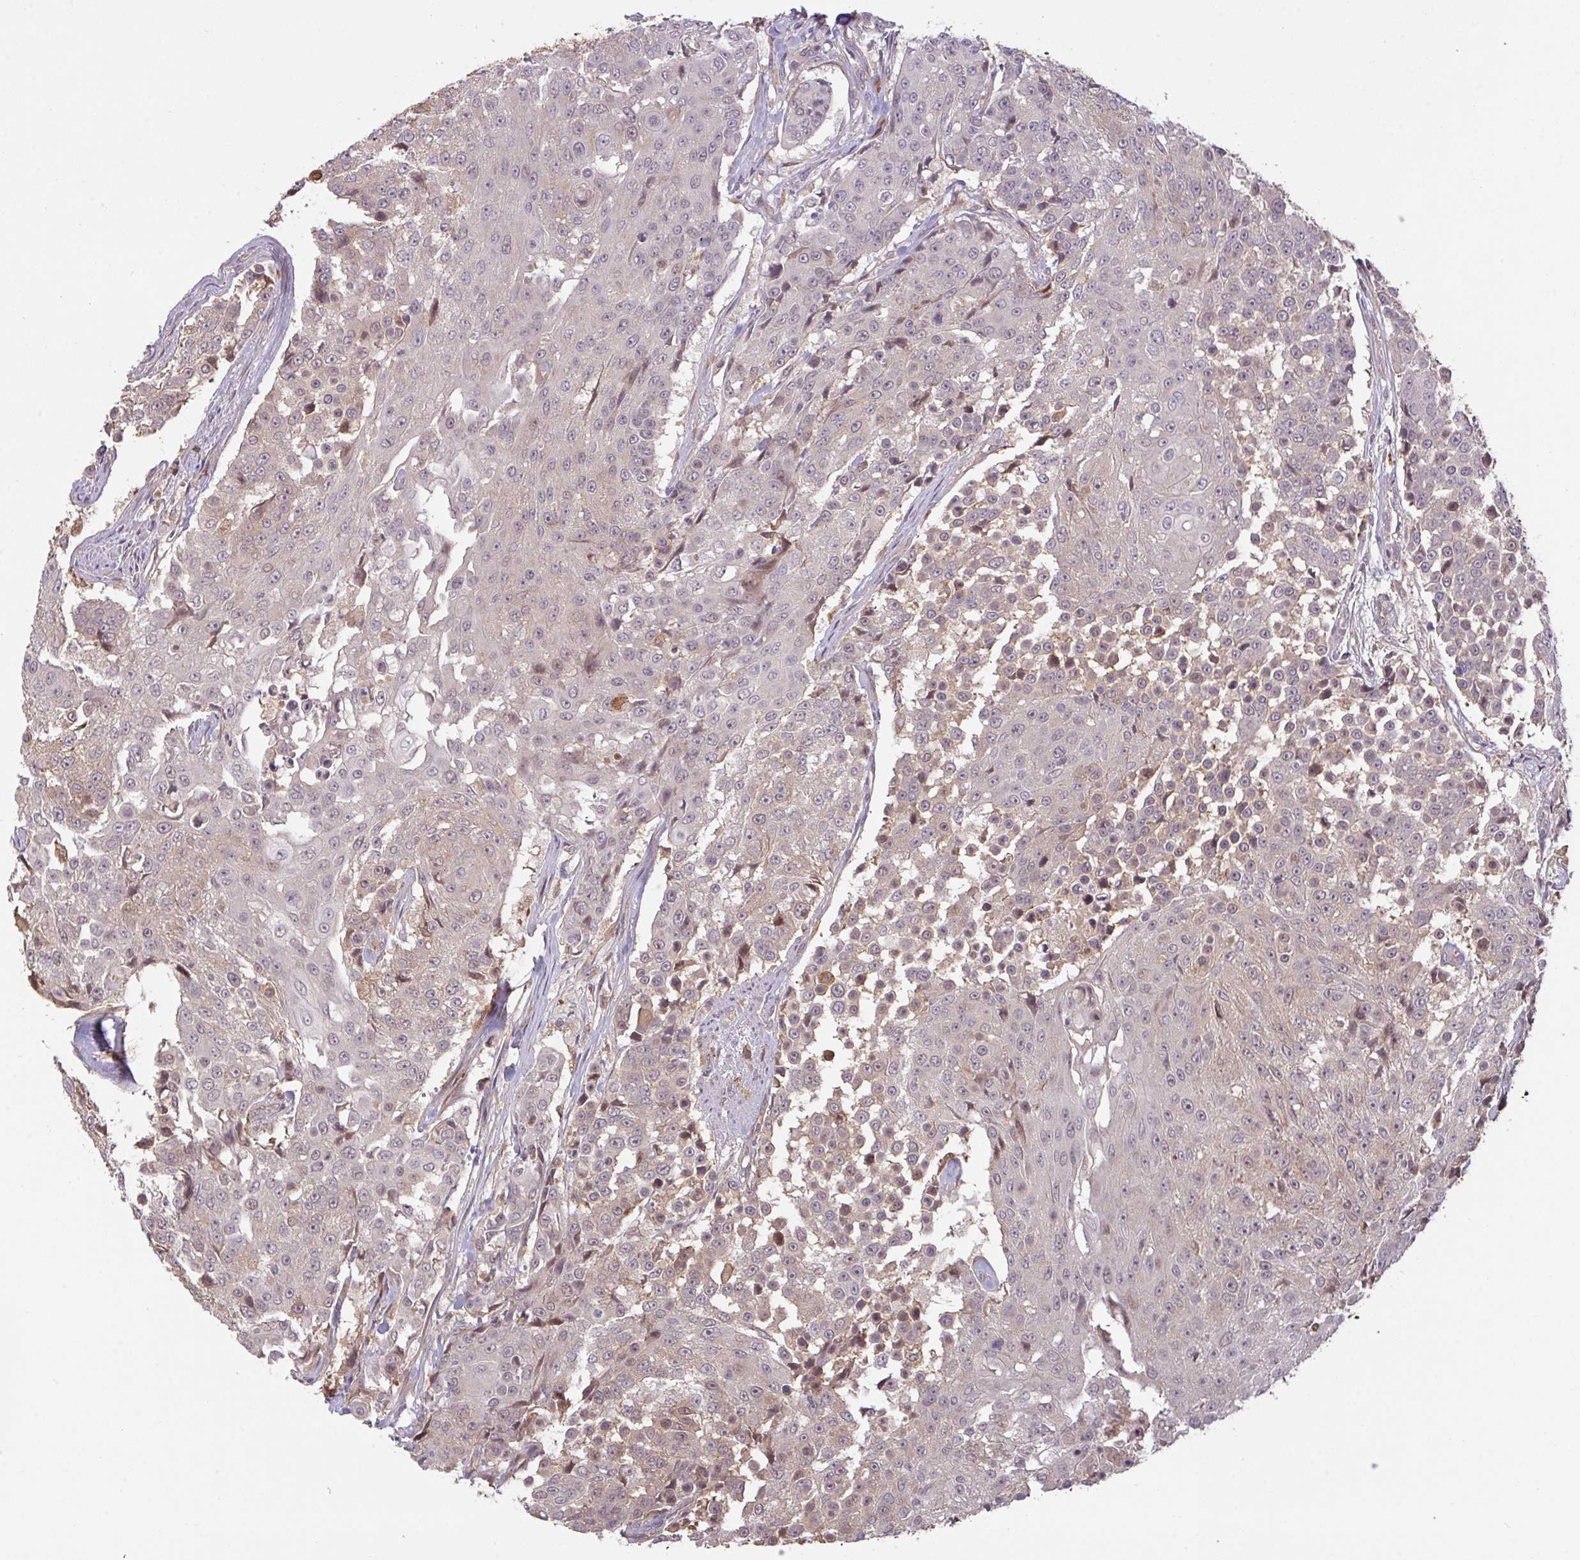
{"staining": {"intensity": "negative", "quantity": "none", "location": "none"}, "tissue": "urothelial cancer", "cell_type": "Tumor cells", "image_type": "cancer", "snomed": [{"axis": "morphology", "description": "Urothelial carcinoma, High grade"}, {"axis": "topography", "description": "Urinary bladder"}], "caption": "An IHC micrograph of urothelial carcinoma (high-grade) is shown. There is no staining in tumor cells of urothelial carcinoma (high-grade).", "gene": "FCER1A", "patient": {"sex": "female", "age": 63}}